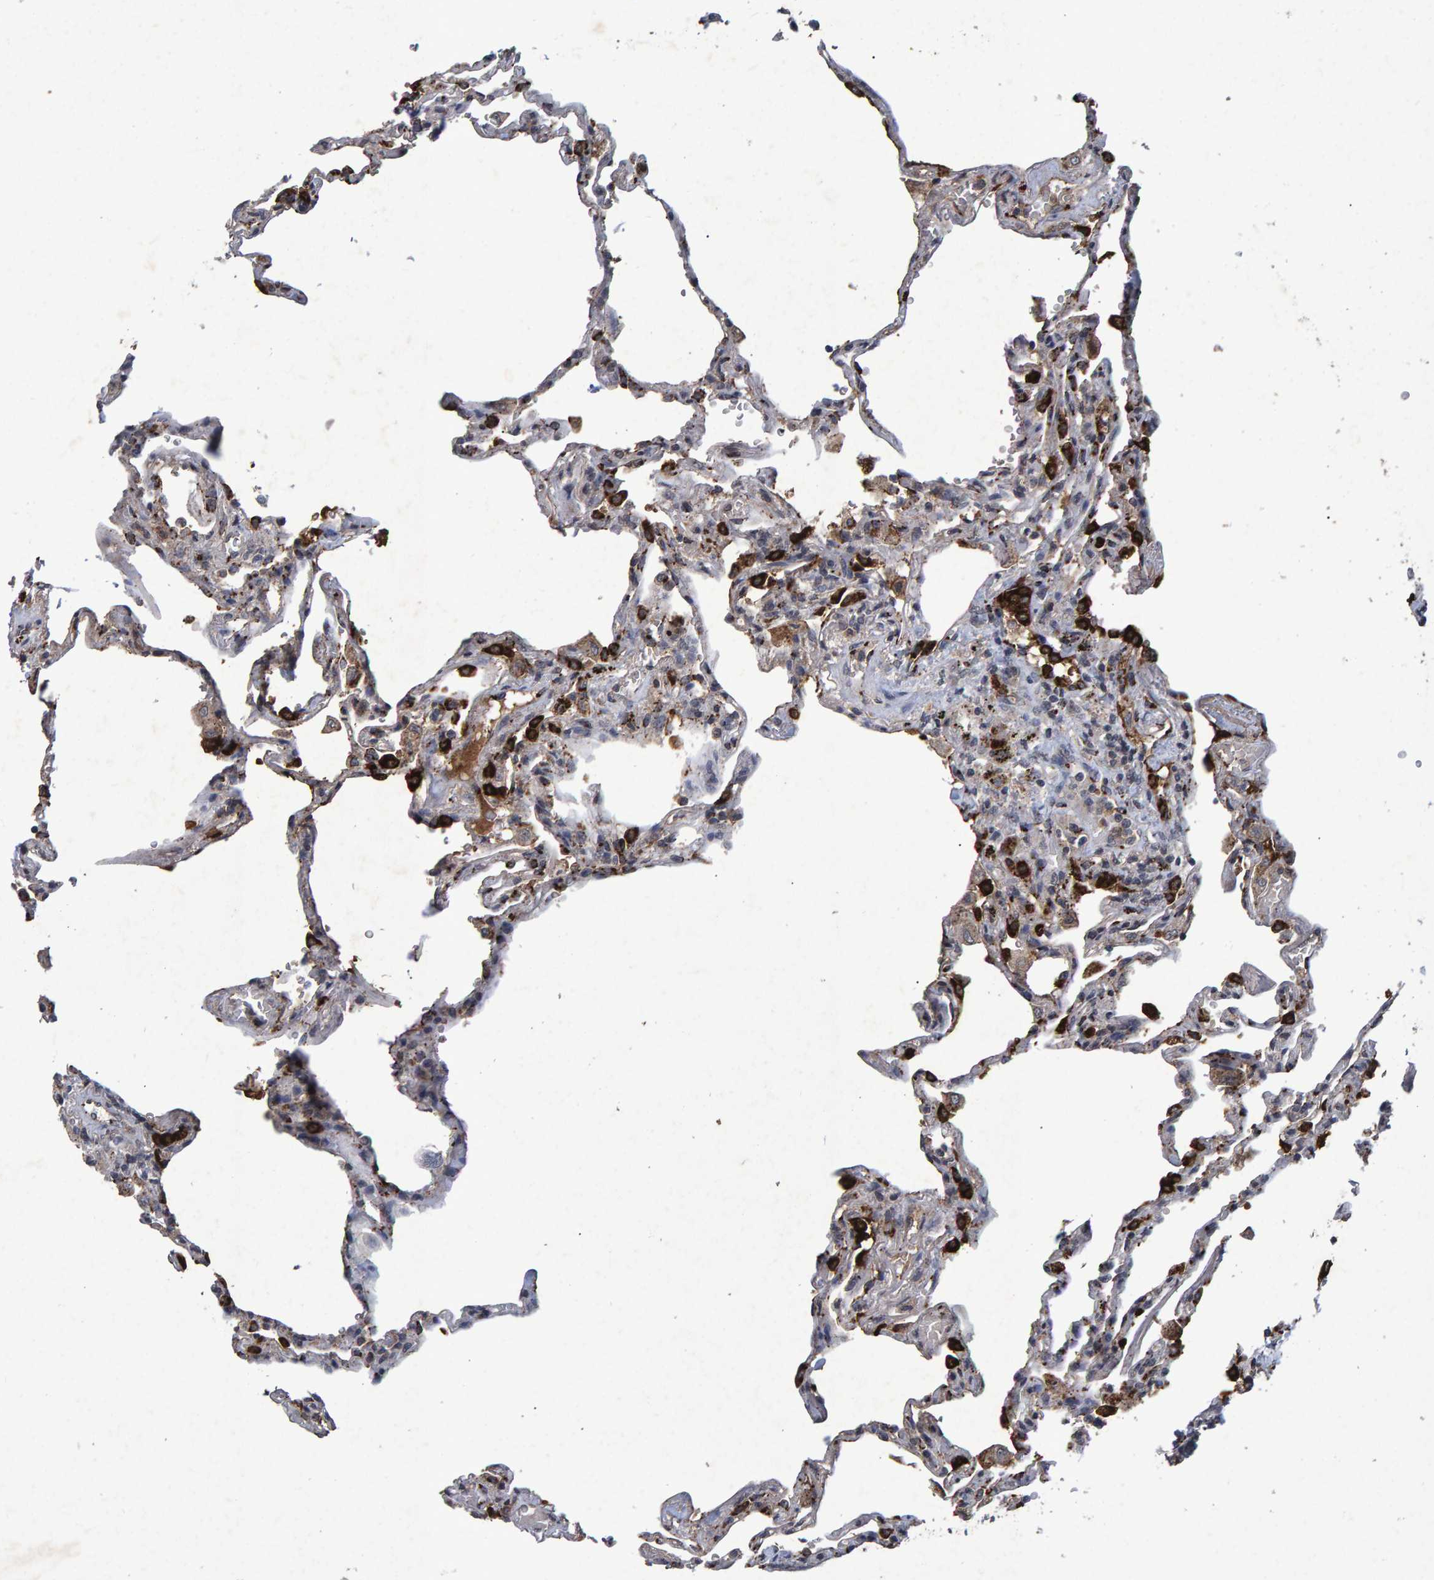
{"staining": {"intensity": "strong", "quantity": "25%-75%", "location": "cytoplasmic/membranous"}, "tissue": "lung", "cell_type": "Alveolar cells", "image_type": "normal", "snomed": [{"axis": "morphology", "description": "Normal tissue, NOS"}, {"axis": "topography", "description": "Lung"}], "caption": "Immunohistochemical staining of benign human lung exhibits strong cytoplasmic/membranous protein positivity in approximately 25%-75% of alveolar cells.", "gene": "GALC", "patient": {"sex": "male", "age": 59}}